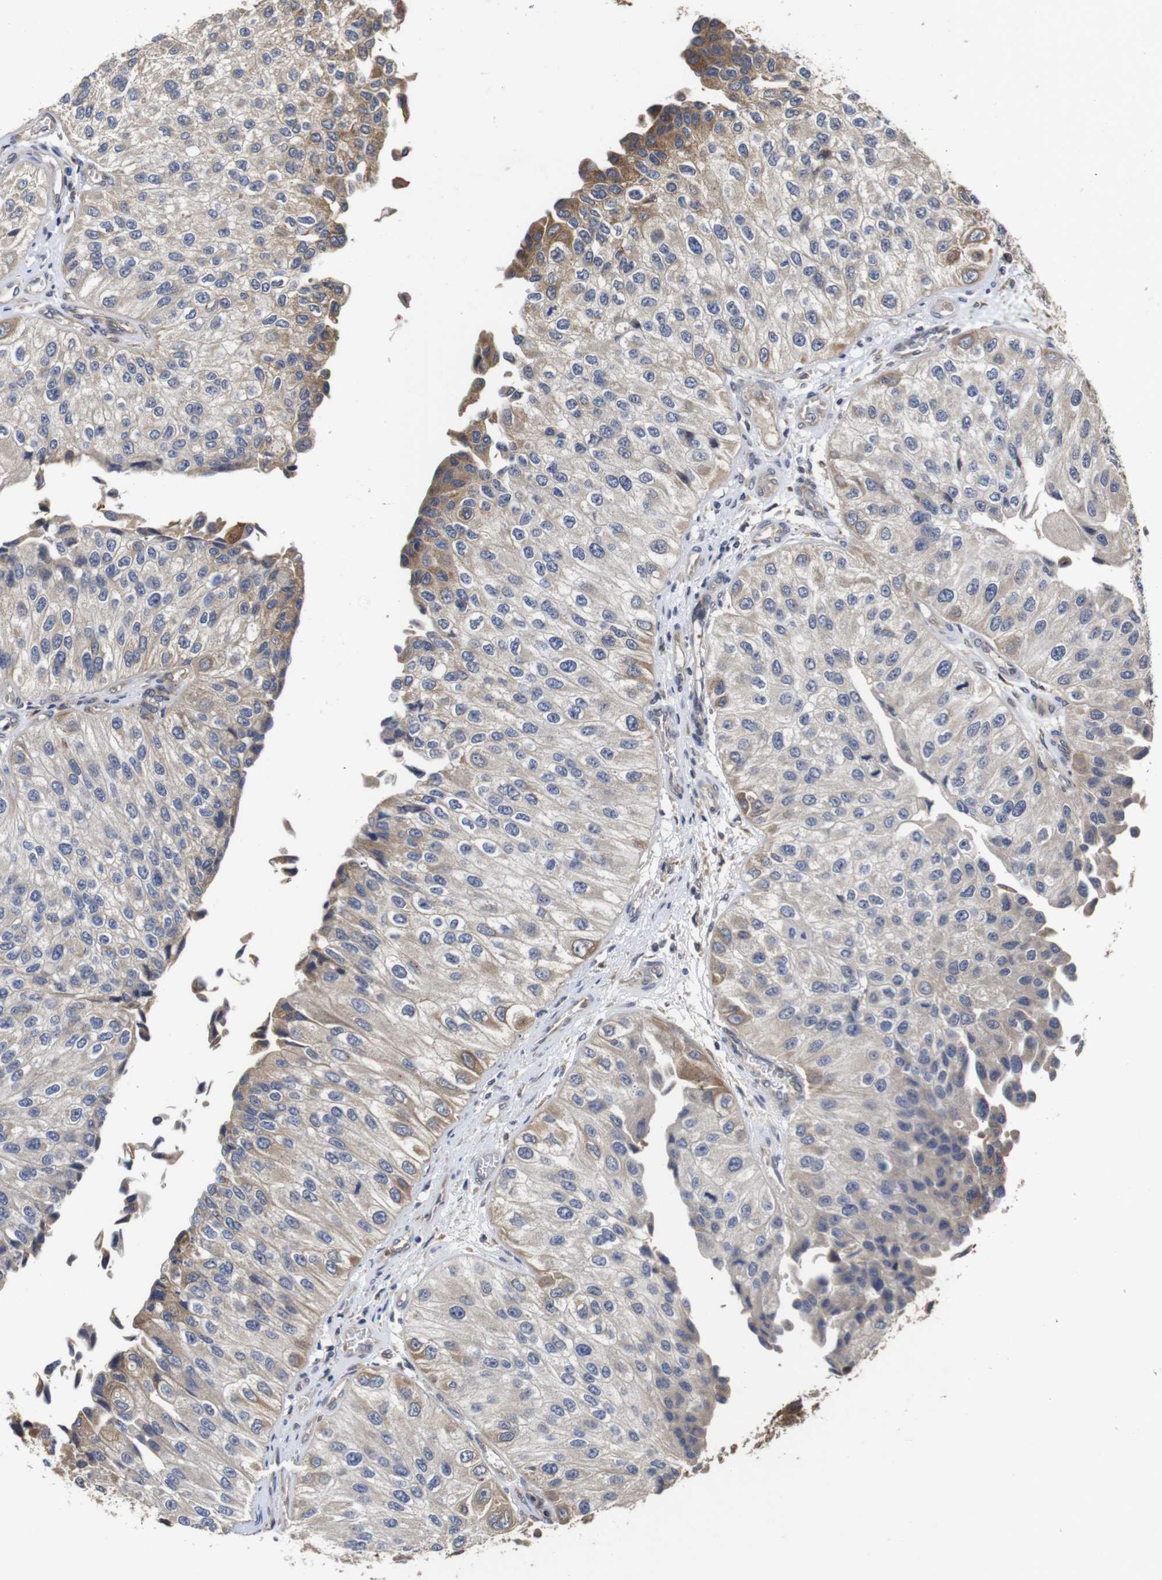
{"staining": {"intensity": "moderate", "quantity": "<25%", "location": "cytoplasmic/membranous"}, "tissue": "urothelial cancer", "cell_type": "Tumor cells", "image_type": "cancer", "snomed": [{"axis": "morphology", "description": "Urothelial carcinoma, High grade"}, {"axis": "topography", "description": "Kidney"}, {"axis": "topography", "description": "Urinary bladder"}], "caption": "Immunohistochemical staining of urothelial carcinoma (high-grade) demonstrates moderate cytoplasmic/membranous protein expression in about <25% of tumor cells.", "gene": "PTPN14", "patient": {"sex": "male", "age": 77}}